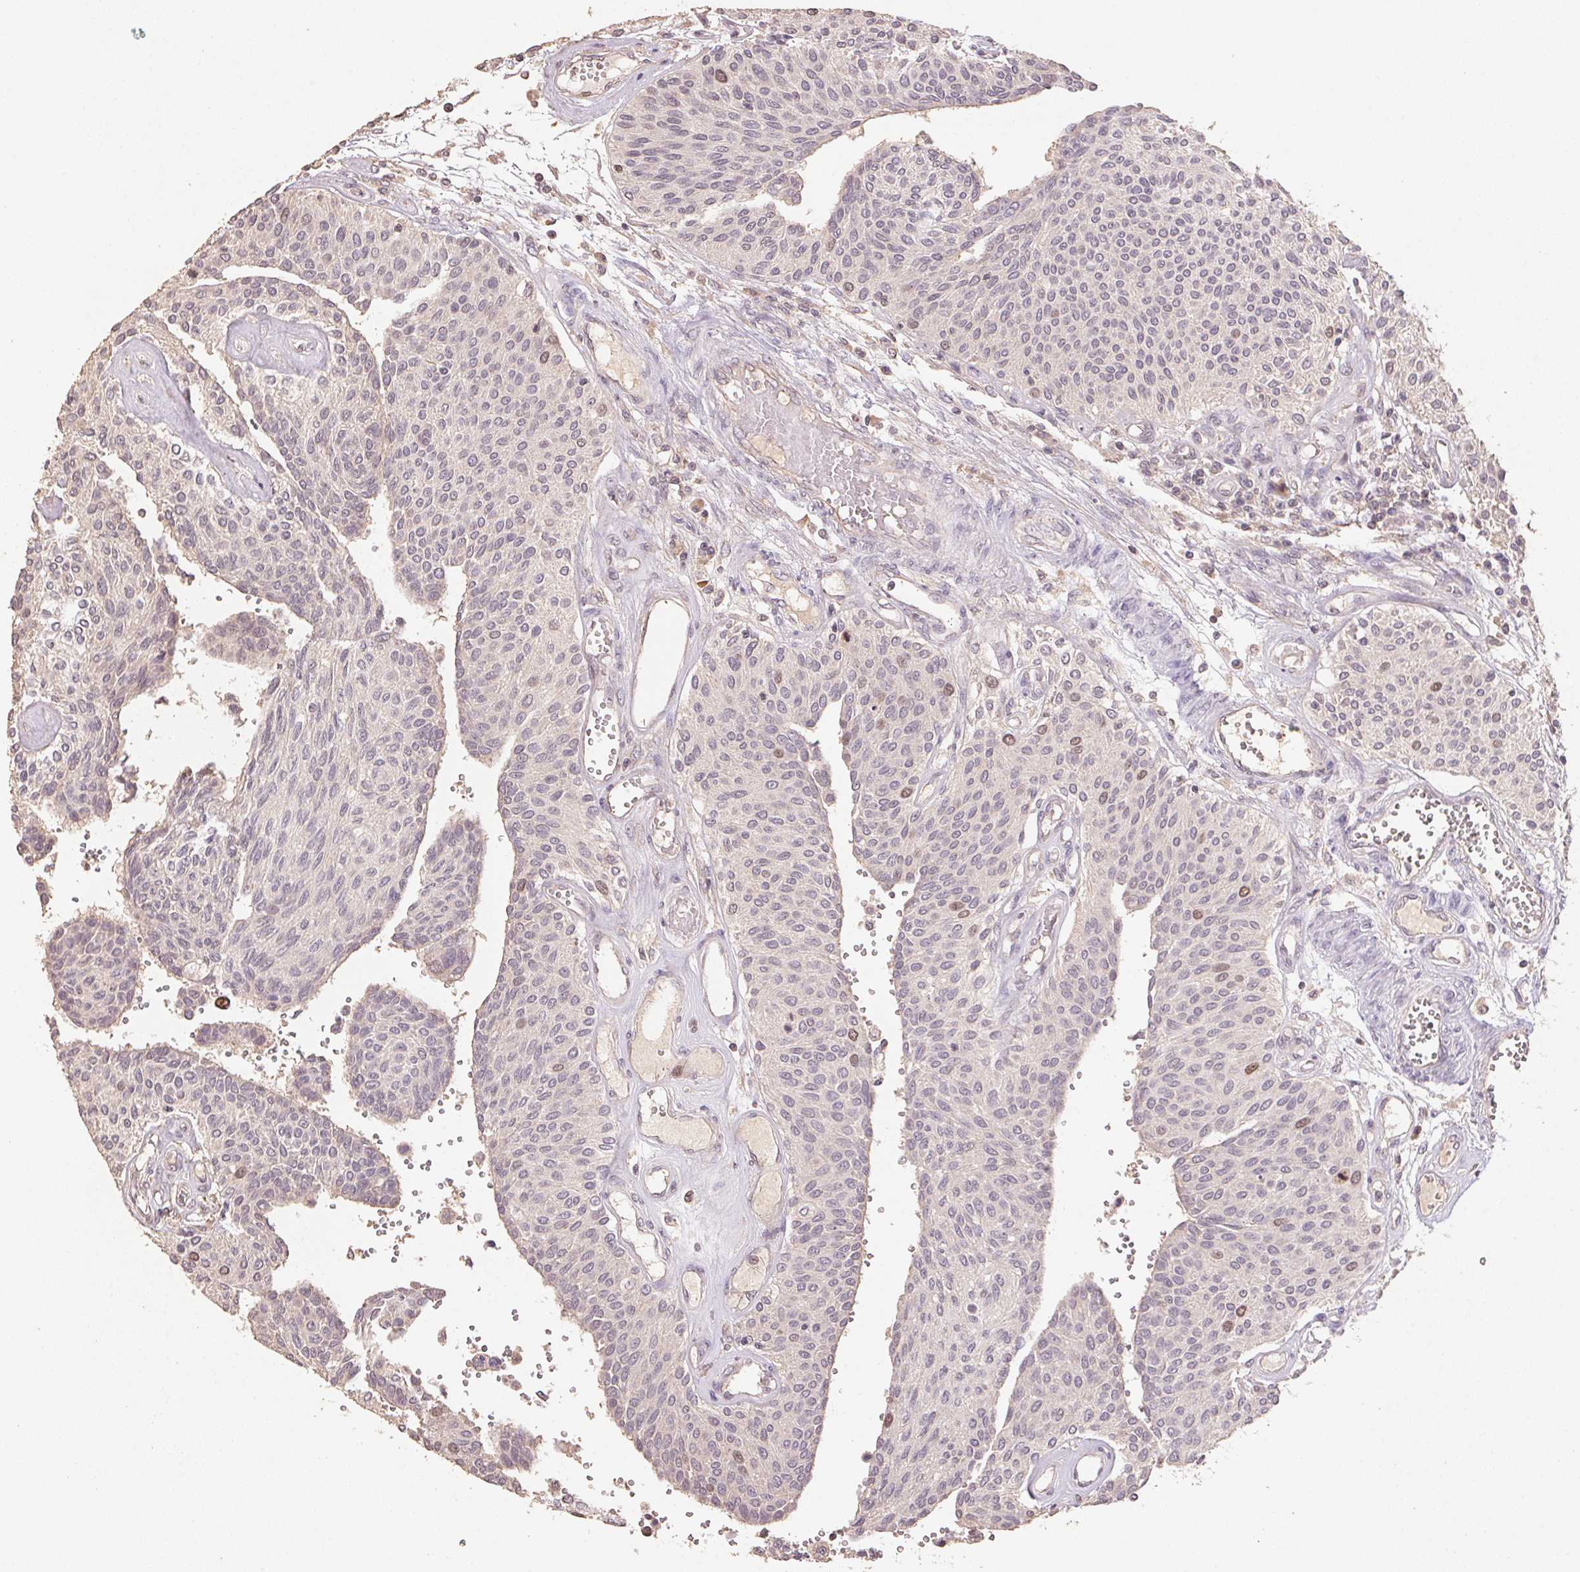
{"staining": {"intensity": "negative", "quantity": "none", "location": "none"}, "tissue": "urothelial cancer", "cell_type": "Tumor cells", "image_type": "cancer", "snomed": [{"axis": "morphology", "description": "Urothelial carcinoma, NOS"}, {"axis": "topography", "description": "Urinary bladder"}], "caption": "DAB (3,3'-diaminobenzidine) immunohistochemical staining of human transitional cell carcinoma reveals no significant expression in tumor cells.", "gene": "CENPF", "patient": {"sex": "male", "age": 55}}